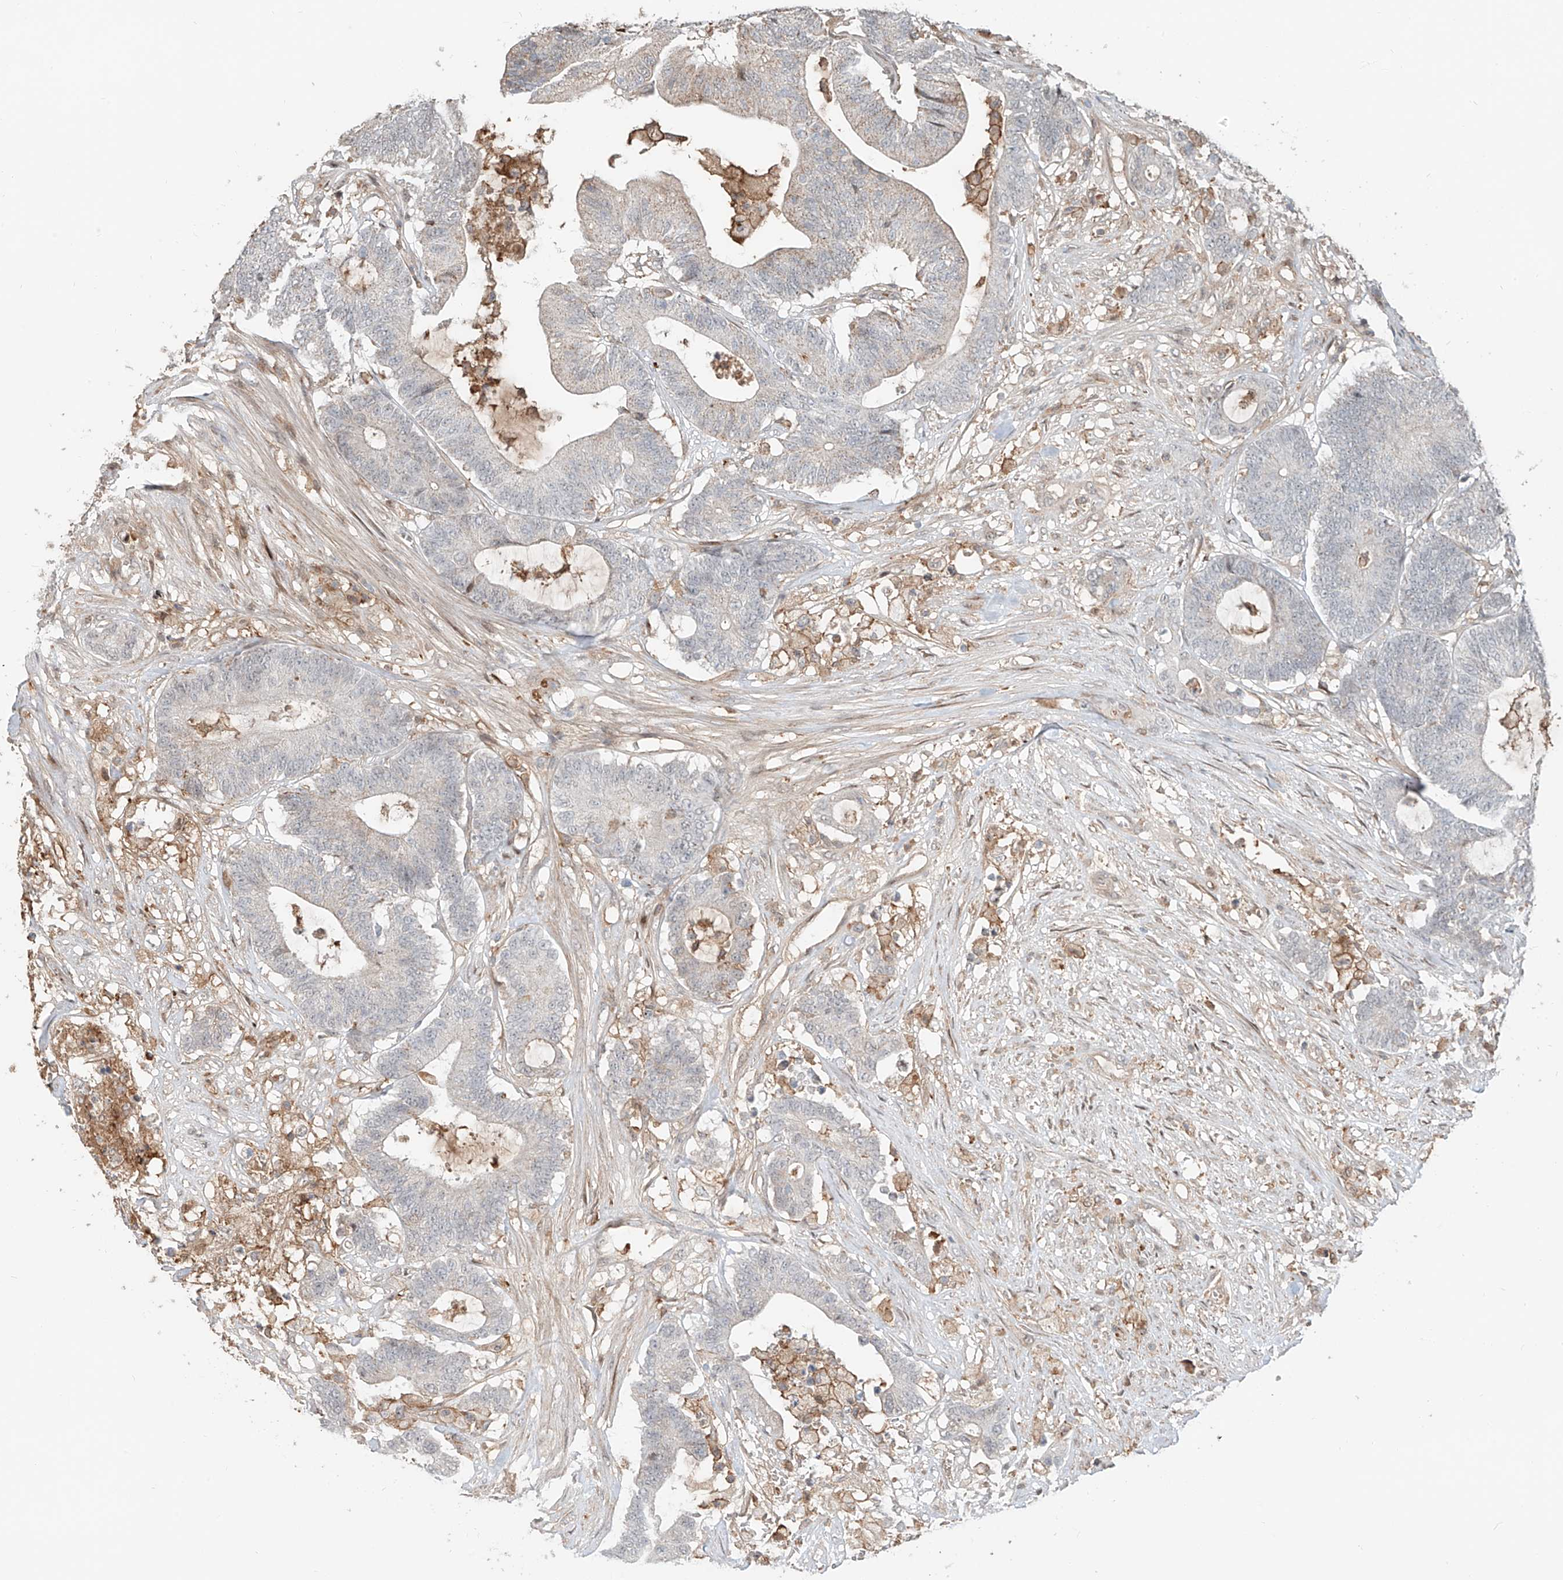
{"staining": {"intensity": "negative", "quantity": "none", "location": "none"}, "tissue": "colorectal cancer", "cell_type": "Tumor cells", "image_type": "cancer", "snomed": [{"axis": "morphology", "description": "Adenocarcinoma, NOS"}, {"axis": "topography", "description": "Colon"}], "caption": "Immunohistochemistry of human colorectal cancer (adenocarcinoma) displays no positivity in tumor cells.", "gene": "CEP162", "patient": {"sex": "female", "age": 84}}